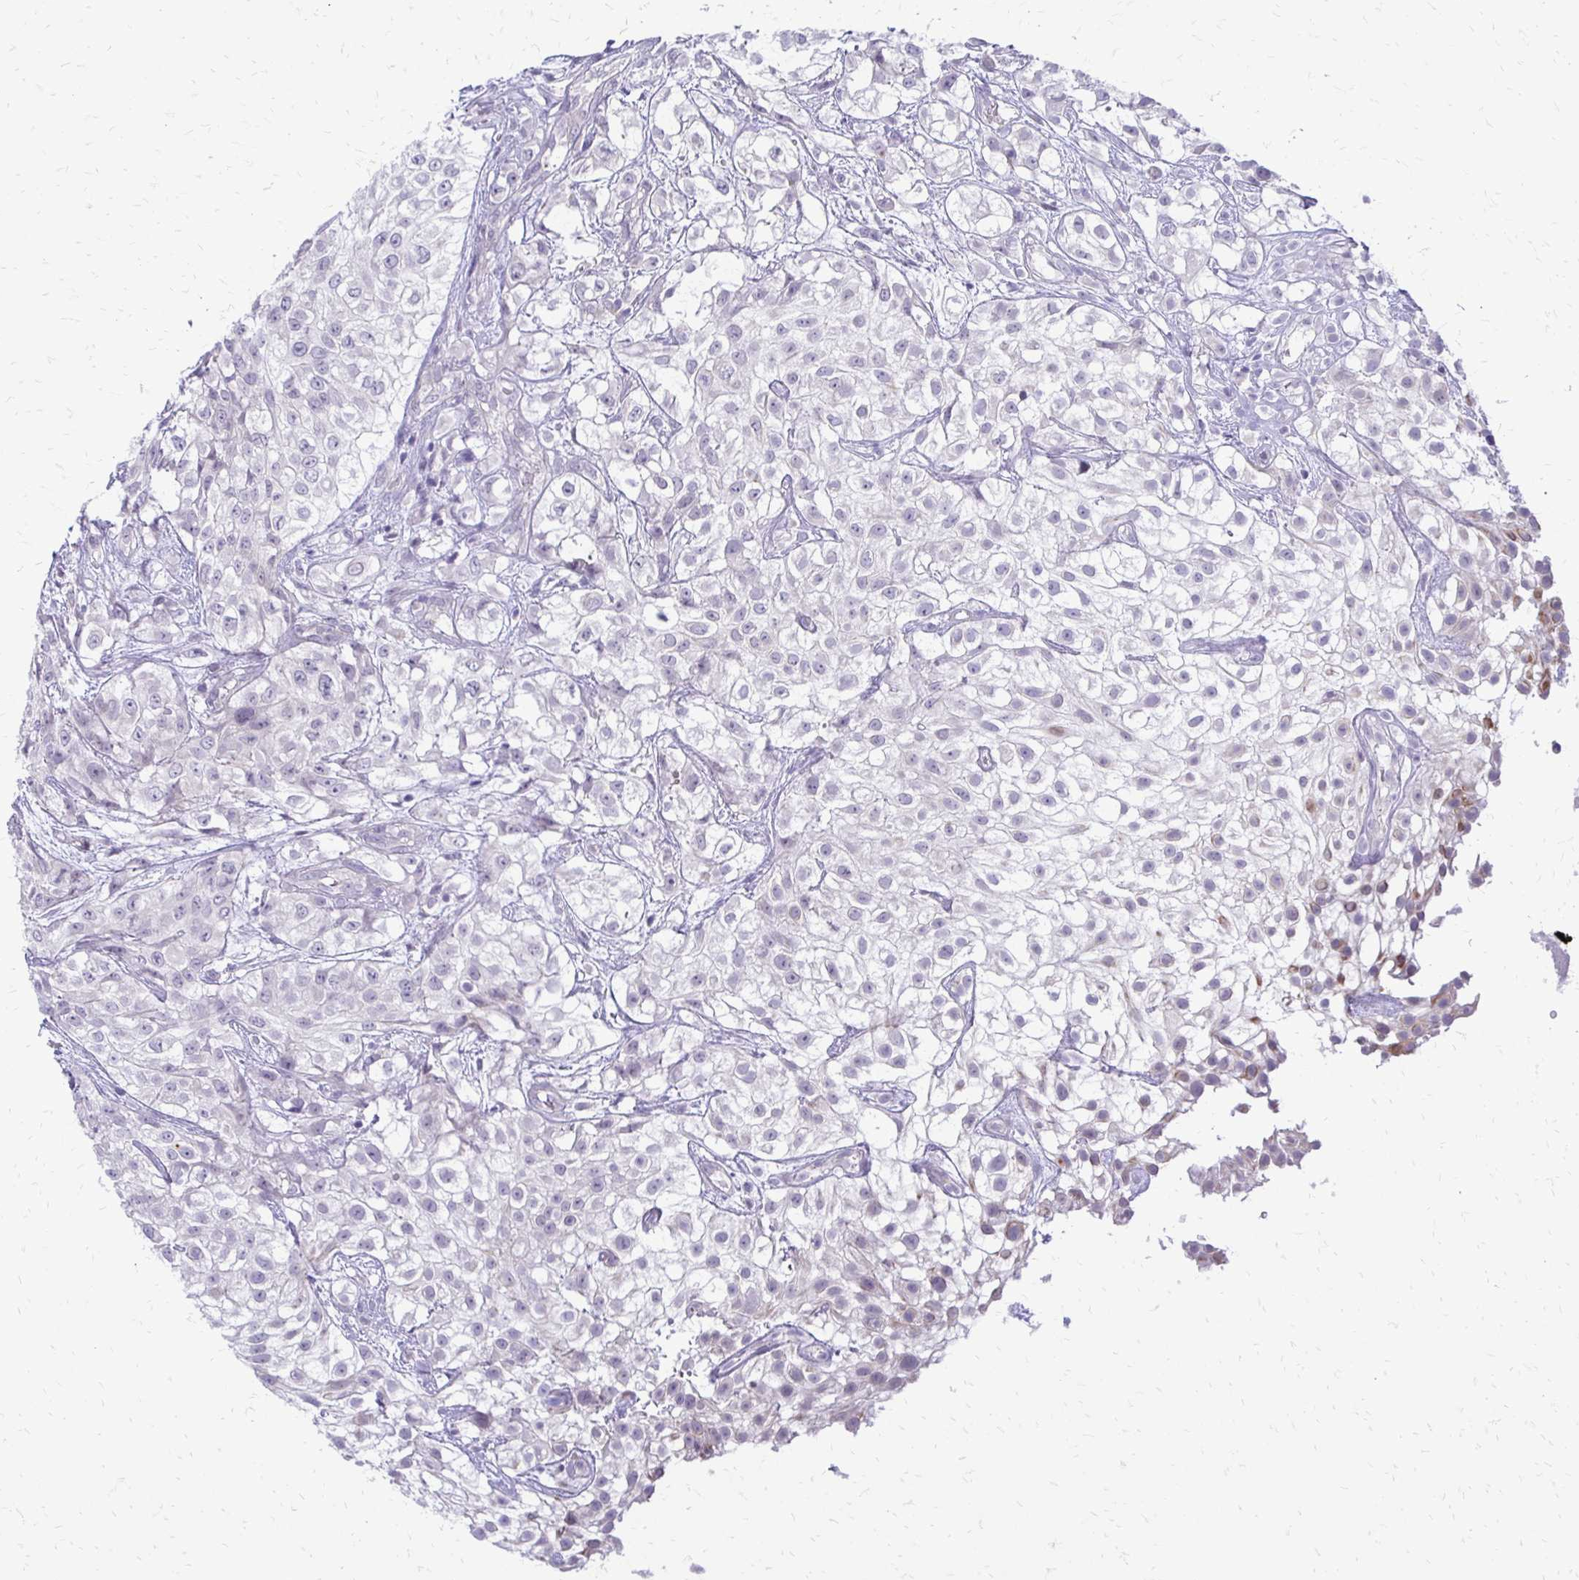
{"staining": {"intensity": "negative", "quantity": "none", "location": "none"}, "tissue": "urothelial cancer", "cell_type": "Tumor cells", "image_type": "cancer", "snomed": [{"axis": "morphology", "description": "Urothelial carcinoma, High grade"}, {"axis": "topography", "description": "Urinary bladder"}], "caption": "DAB (3,3'-diaminobenzidine) immunohistochemical staining of urothelial cancer reveals no significant staining in tumor cells.", "gene": "EPYC", "patient": {"sex": "male", "age": 56}}